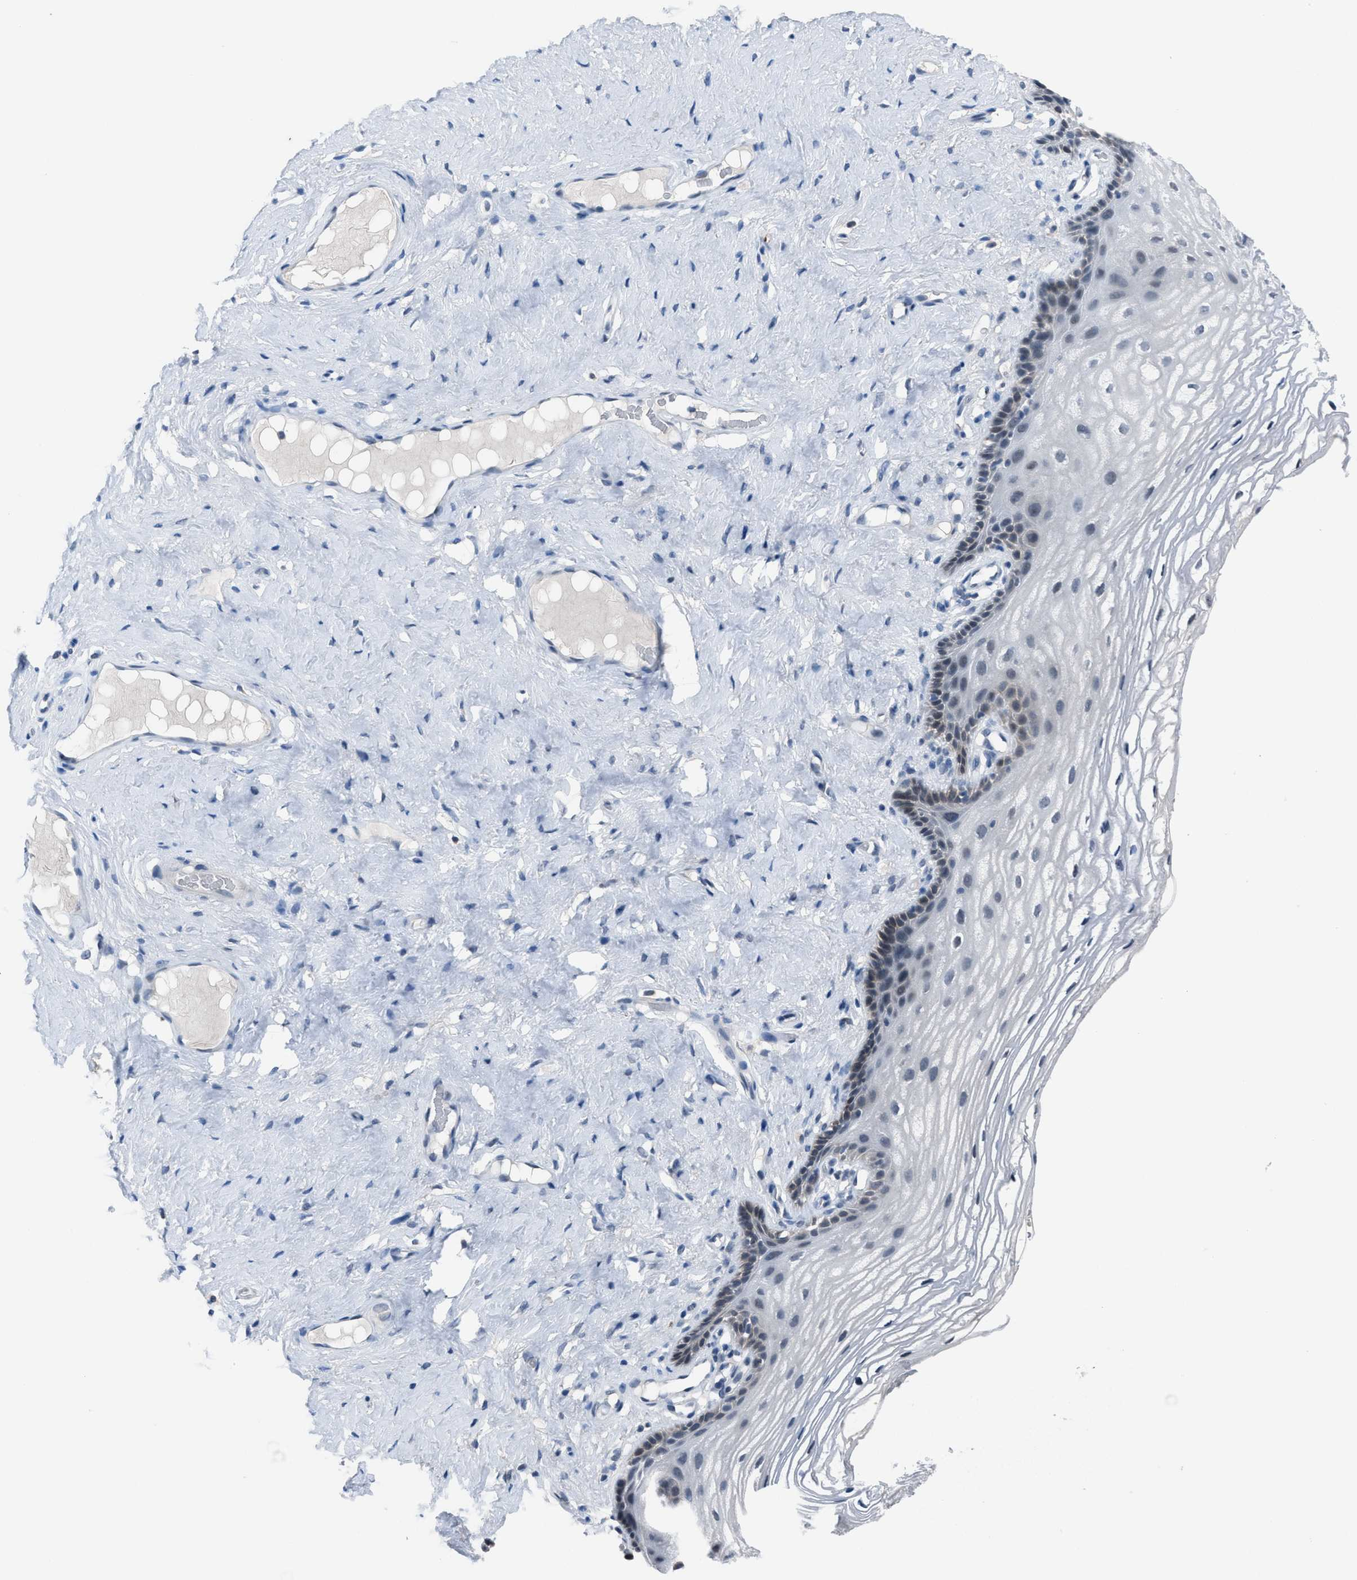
{"staining": {"intensity": "moderate", "quantity": "<25%", "location": "cytoplasmic/membranous"}, "tissue": "vagina", "cell_type": "Squamous epithelial cells", "image_type": "normal", "snomed": [{"axis": "morphology", "description": "Normal tissue, NOS"}, {"axis": "morphology", "description": "Adenocarcinoma, NOS"}, {"axis": "topography", "description": "Rectum"}, {"axis": "topography", "description": "Vagina"}], "caption": "Immunohistochemistry of unremarkable human vagina exhibits low levels of moderate cytoplasmic/membranous positivity in about <25% of squamous epithelial cells.", "gene": "ANAPC11", "patient": {"sex": "female", "age": 71}}